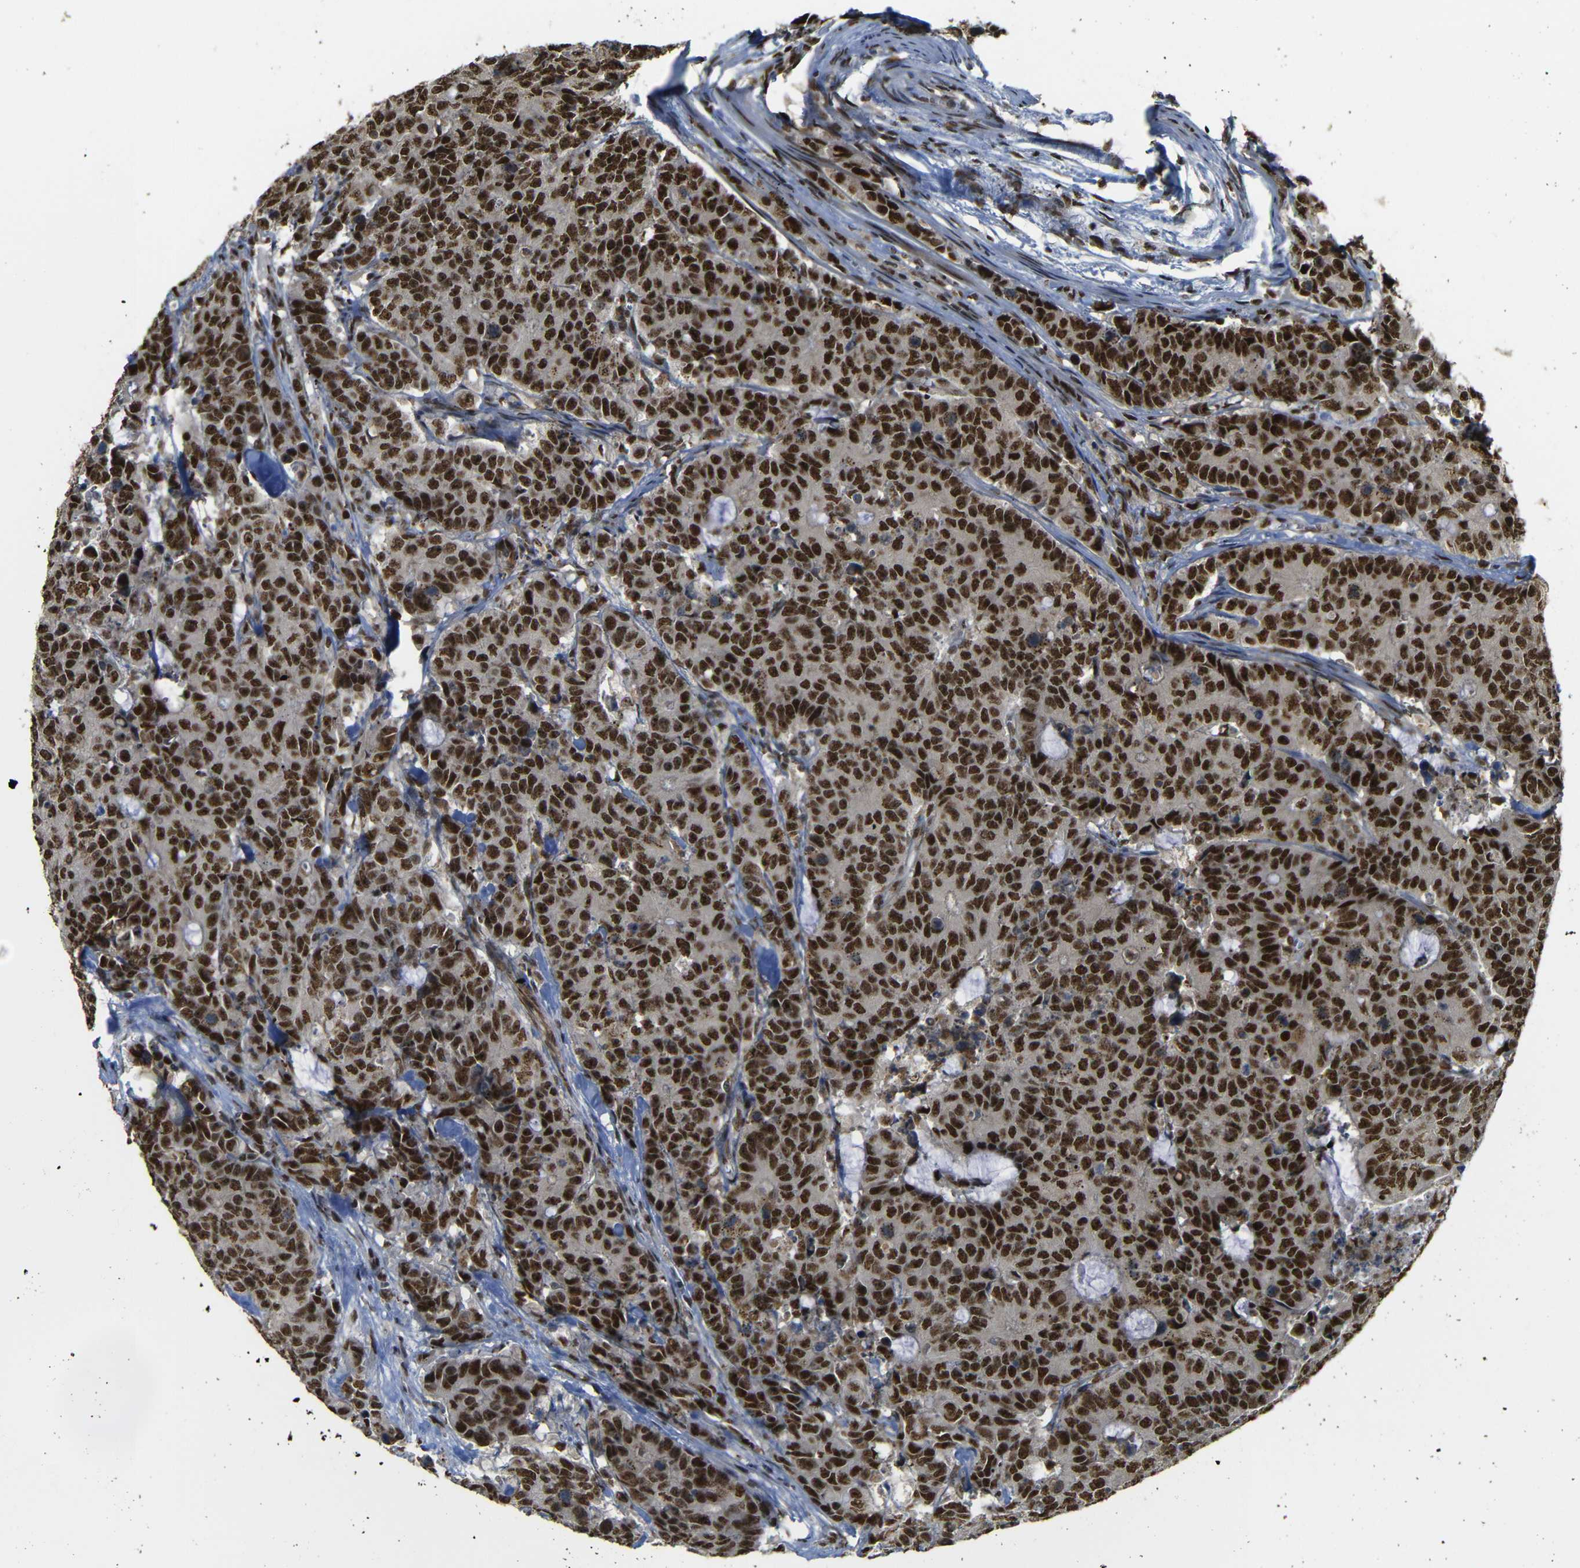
{"staining": {"intensity": "strong", "quantity": ">75%", "location": "cytoplasmic/membranous,nuclear"}, "tissue": "colorectal cancer", "cell_type": "Tumor cells", "image_type": "cancer", "snomed": [{"axis": "morphology", "description": "Adenocarcinoma, NOS"}, {"axis": "topography", "description": "Colon"}], "caption": "Strong cytoplasmic/membranous and nuclear staining is identified in about >75% of tumor cells in colorectal cancer. The protein of interest is stained brown, and the nuclei are stained in blue (DAB (3,3'-diaminobenzidine) IHC with brightfield microscopy, high magnification).", "gene": "TCF7L2", "patient": {"sex": "female", "age": 86}}